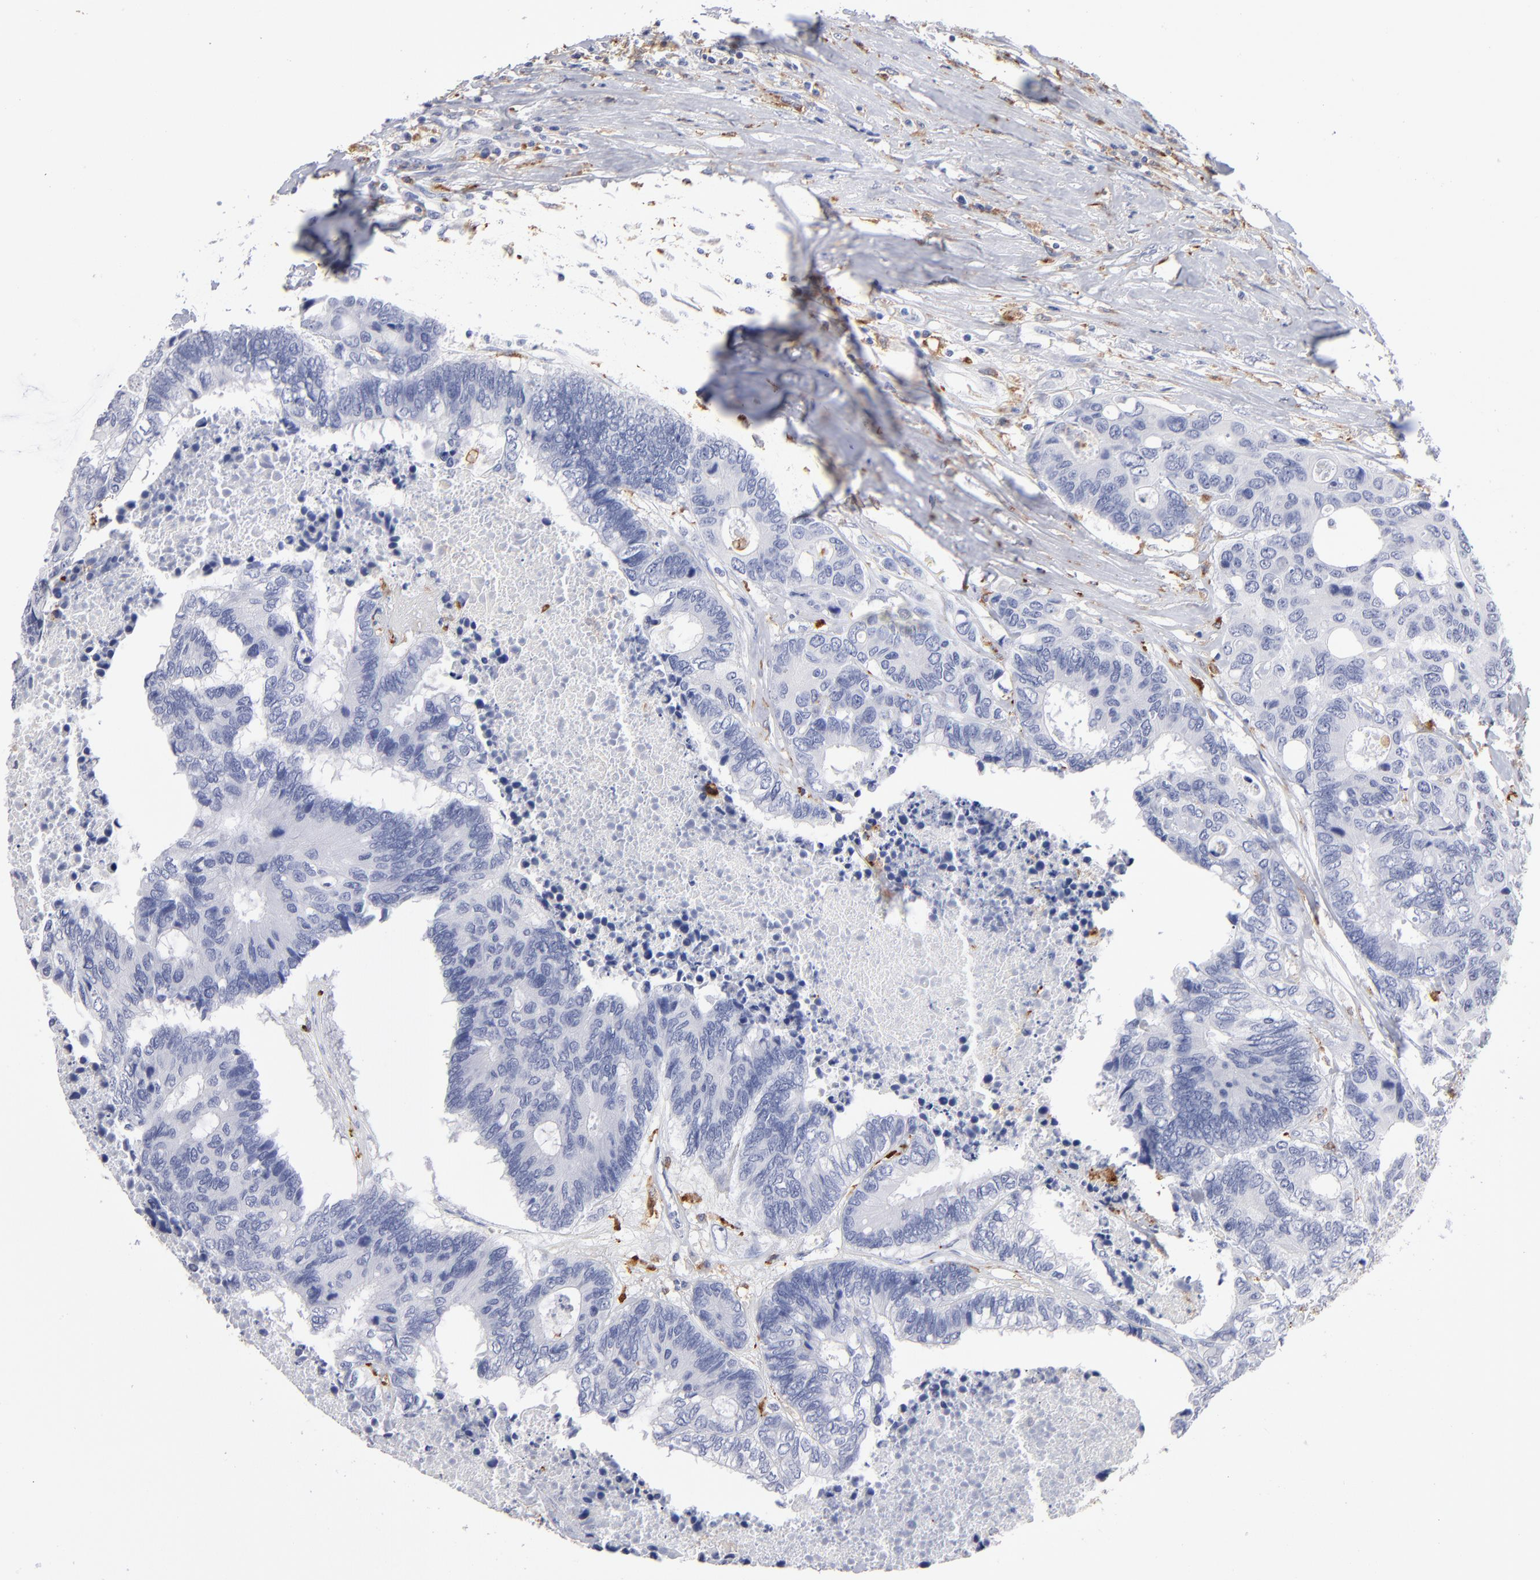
{"staining": {"intensity": "negative", "quantity": "none", "location": "none"}, "tissue": "colorectal cancer", "cell_type": "Tumor cells", "image_type": "cancer", "snomed": [{"axis": "morphology", "description": "Adenocarcinoma, NOS"}, {"axis": "topography", "description": "Rectum"}], "caption": "Immunohistochemical staining of colorectal cancer exhibits no significant staining in tumor cells.", "gene": "CD180", "patient": {"sex": "male", "age": 55}}